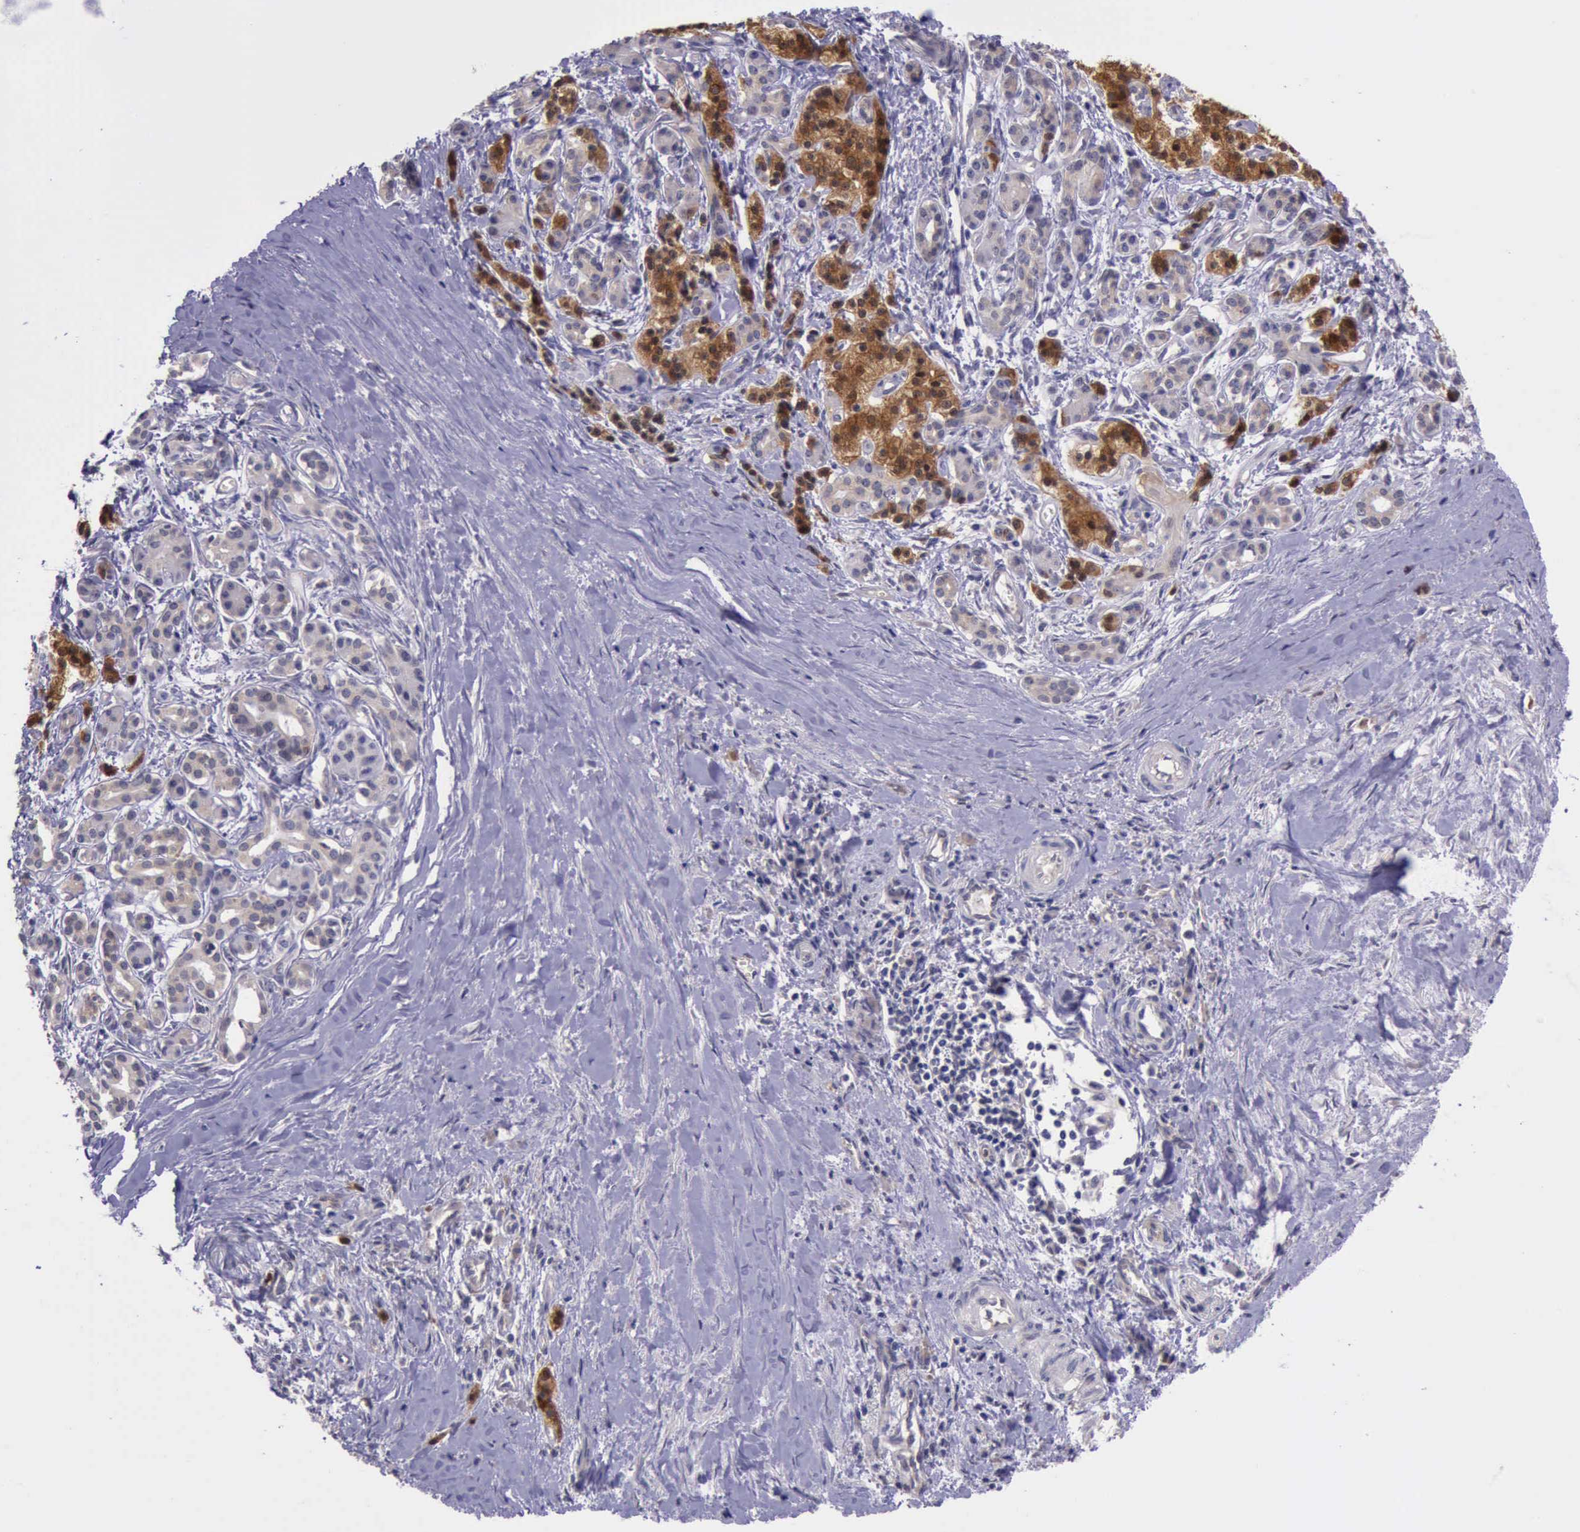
{"staining": {"intensity": "negative", "quantity": "none", "location": "none"}, "tissue": "pancreatic cancer", "cell_type": "Tumor cells", "image_type": "cancer", "snomed": [{"axis": "morphology", "description": "Adenocarcinoma, NOS"}, {"axis": "topography", "description": "Pancreas"}], "caption": "Immunohistochemical staining of adenocarcinoma (pancreatic) displays no significant staining in tumor cells.", "gene": "PLEK2", "patient": {"sex": "male", "age": 59}}